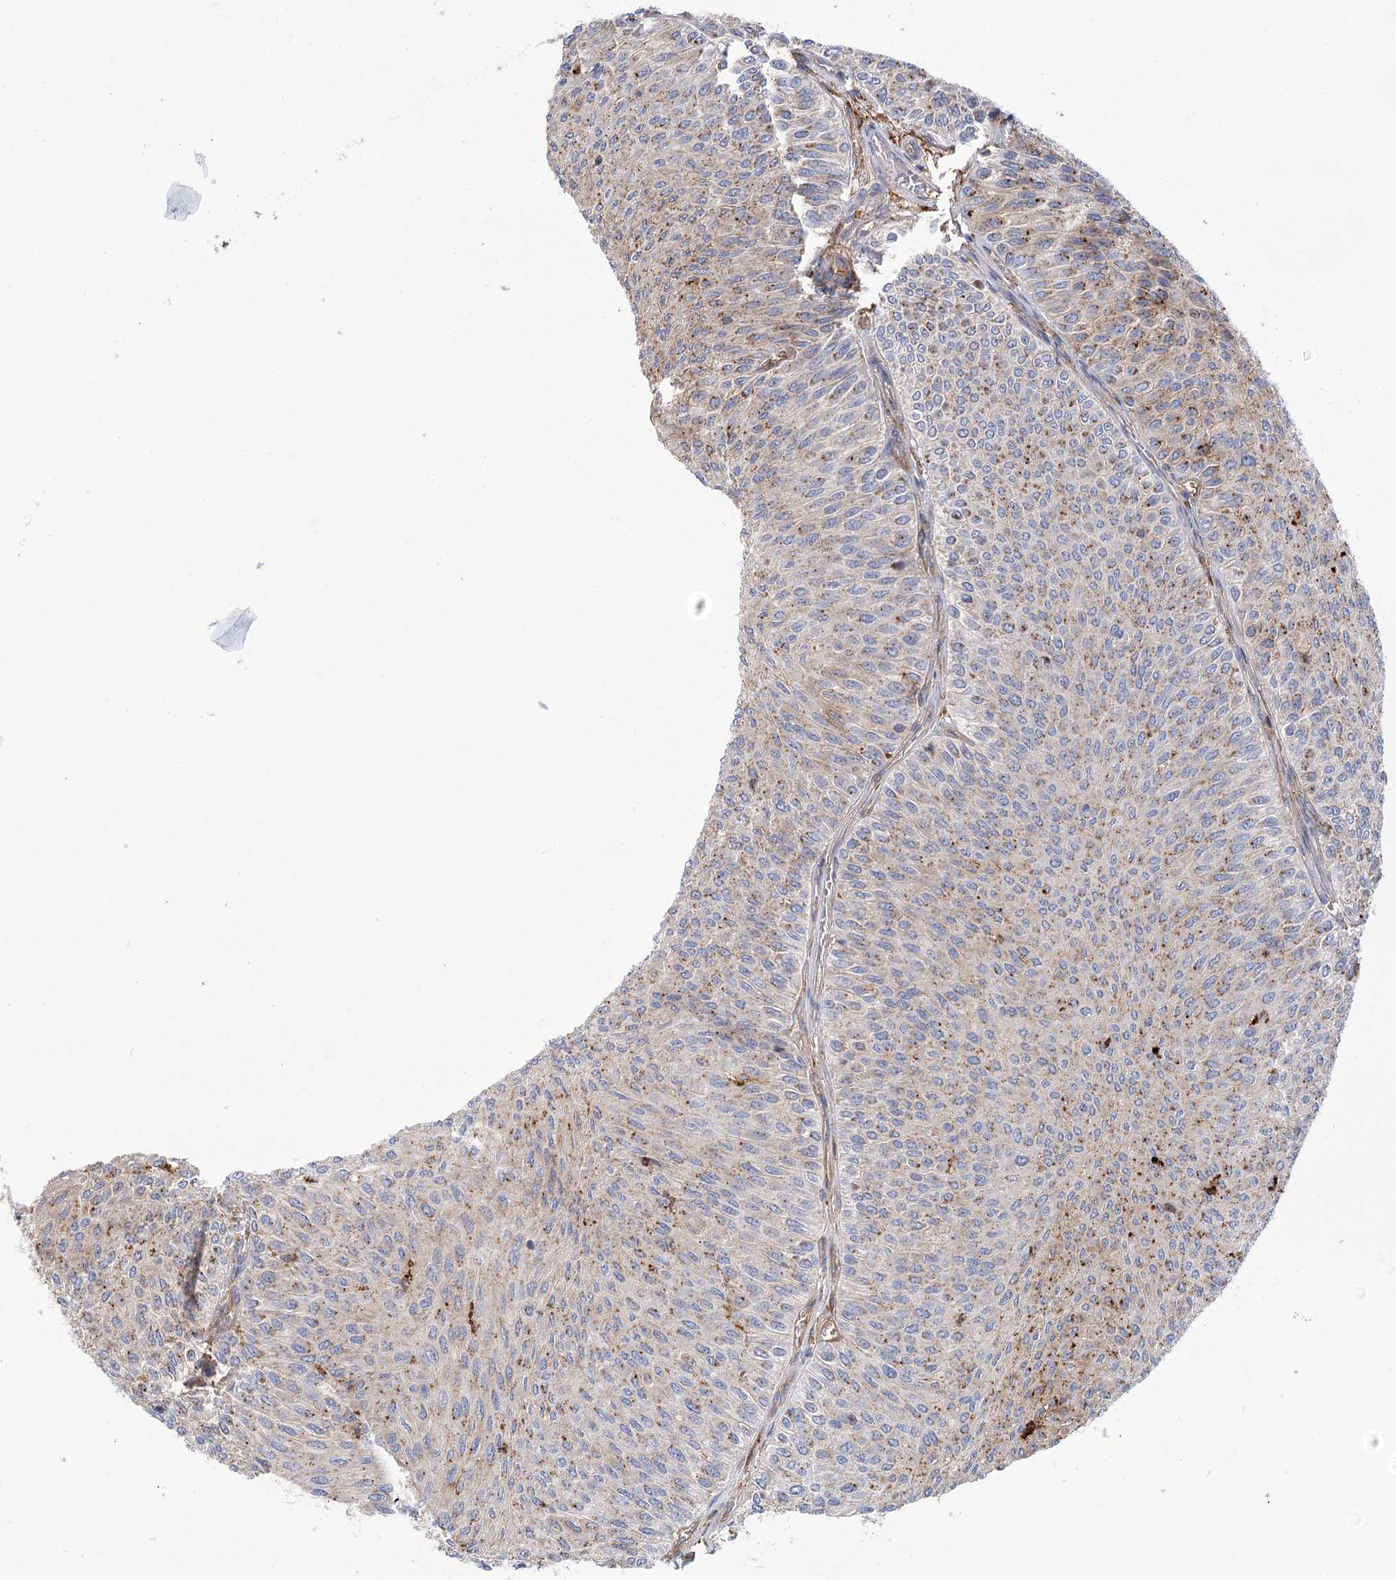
{"staining": {"intensity": "moderate", "quantity": "<25%", "location": "cytoplasmic/membranous"}, "tissue": "urothelial cancer", "cell_type": "Tumor cells", "image_type": "cancer", "snomed": [{"axis": "morphology", "description": "Urothelial carcinoma, Low grade"}, {"axis": "topography", "description": "Urinary bladder"}], "caption": "Urothelial cancer stained for a protein reveals moderate cytoplasmic/membranous positivity in tumor cells. Using DAB (brown) and hematoxylin (blue) stains, captured at high magnification using brightfield microscopy.", "gene": "GUSB", "patient": {"sex": "male", "age": 78}}